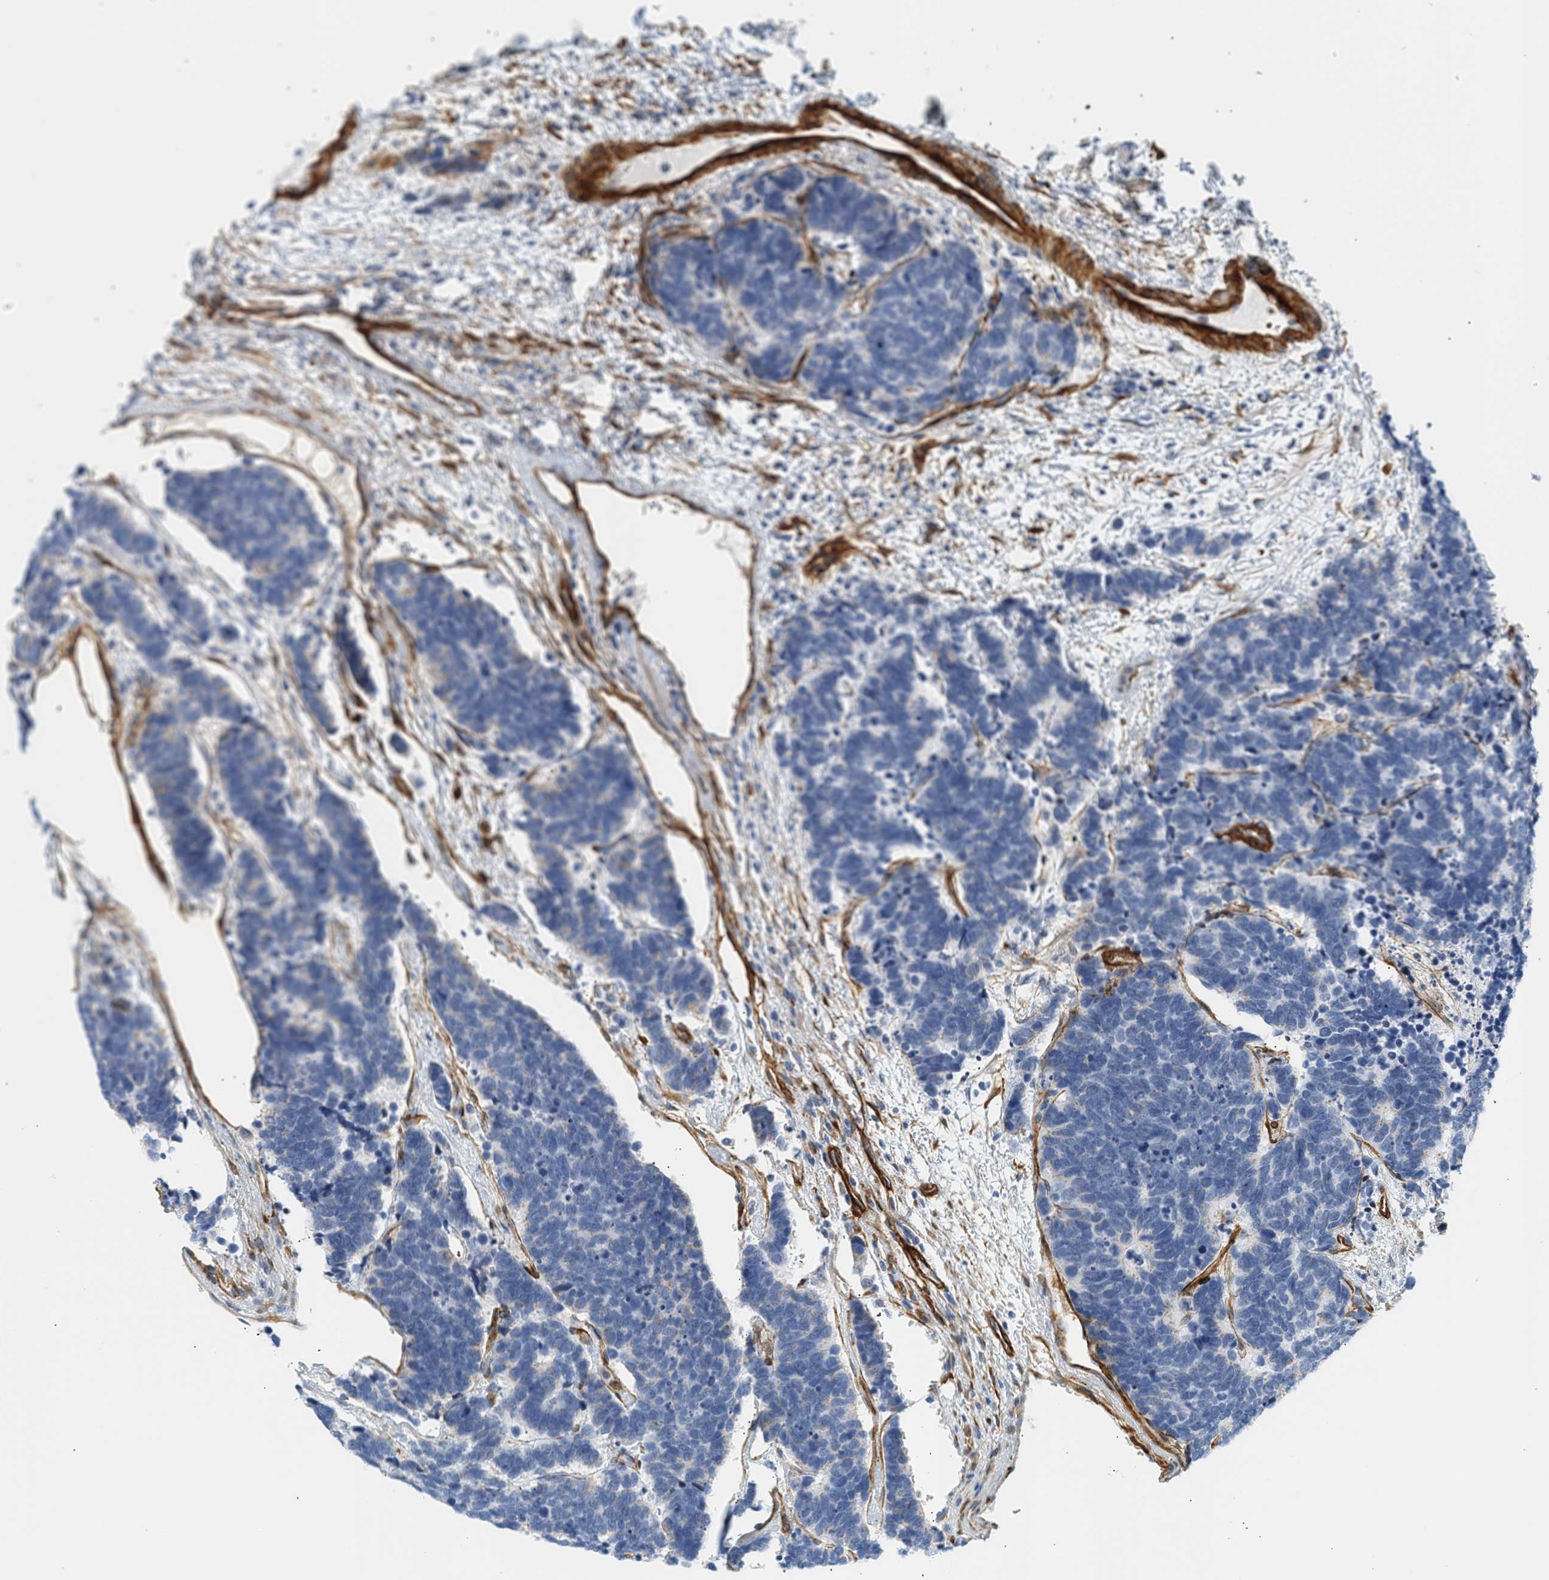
{"staining": {"intensity": "negative", "quantity": "none", "location": "none"}, "tissue": "carcinoid", "cell_type": "Tumor cells", "image_type": "cancer", "snomed": [{"axis": "morphology", "description": "Carcinoma, NOS"}, {"axis": "morphology", "description": "Carcinoid, malignant, NOS"}, {"axis": "topography", "description": "Urinary bladder"}], "caption": "DAB (3,3'-diaminobenzidine) immunohistochemical staining of human carcinoid reveals no significant staining in tumor cells. (DAB immunohistochemistry (IHC), high magnification).", "gene": "SLC30A7", "patient": {"sex": "male", "age": 57}}